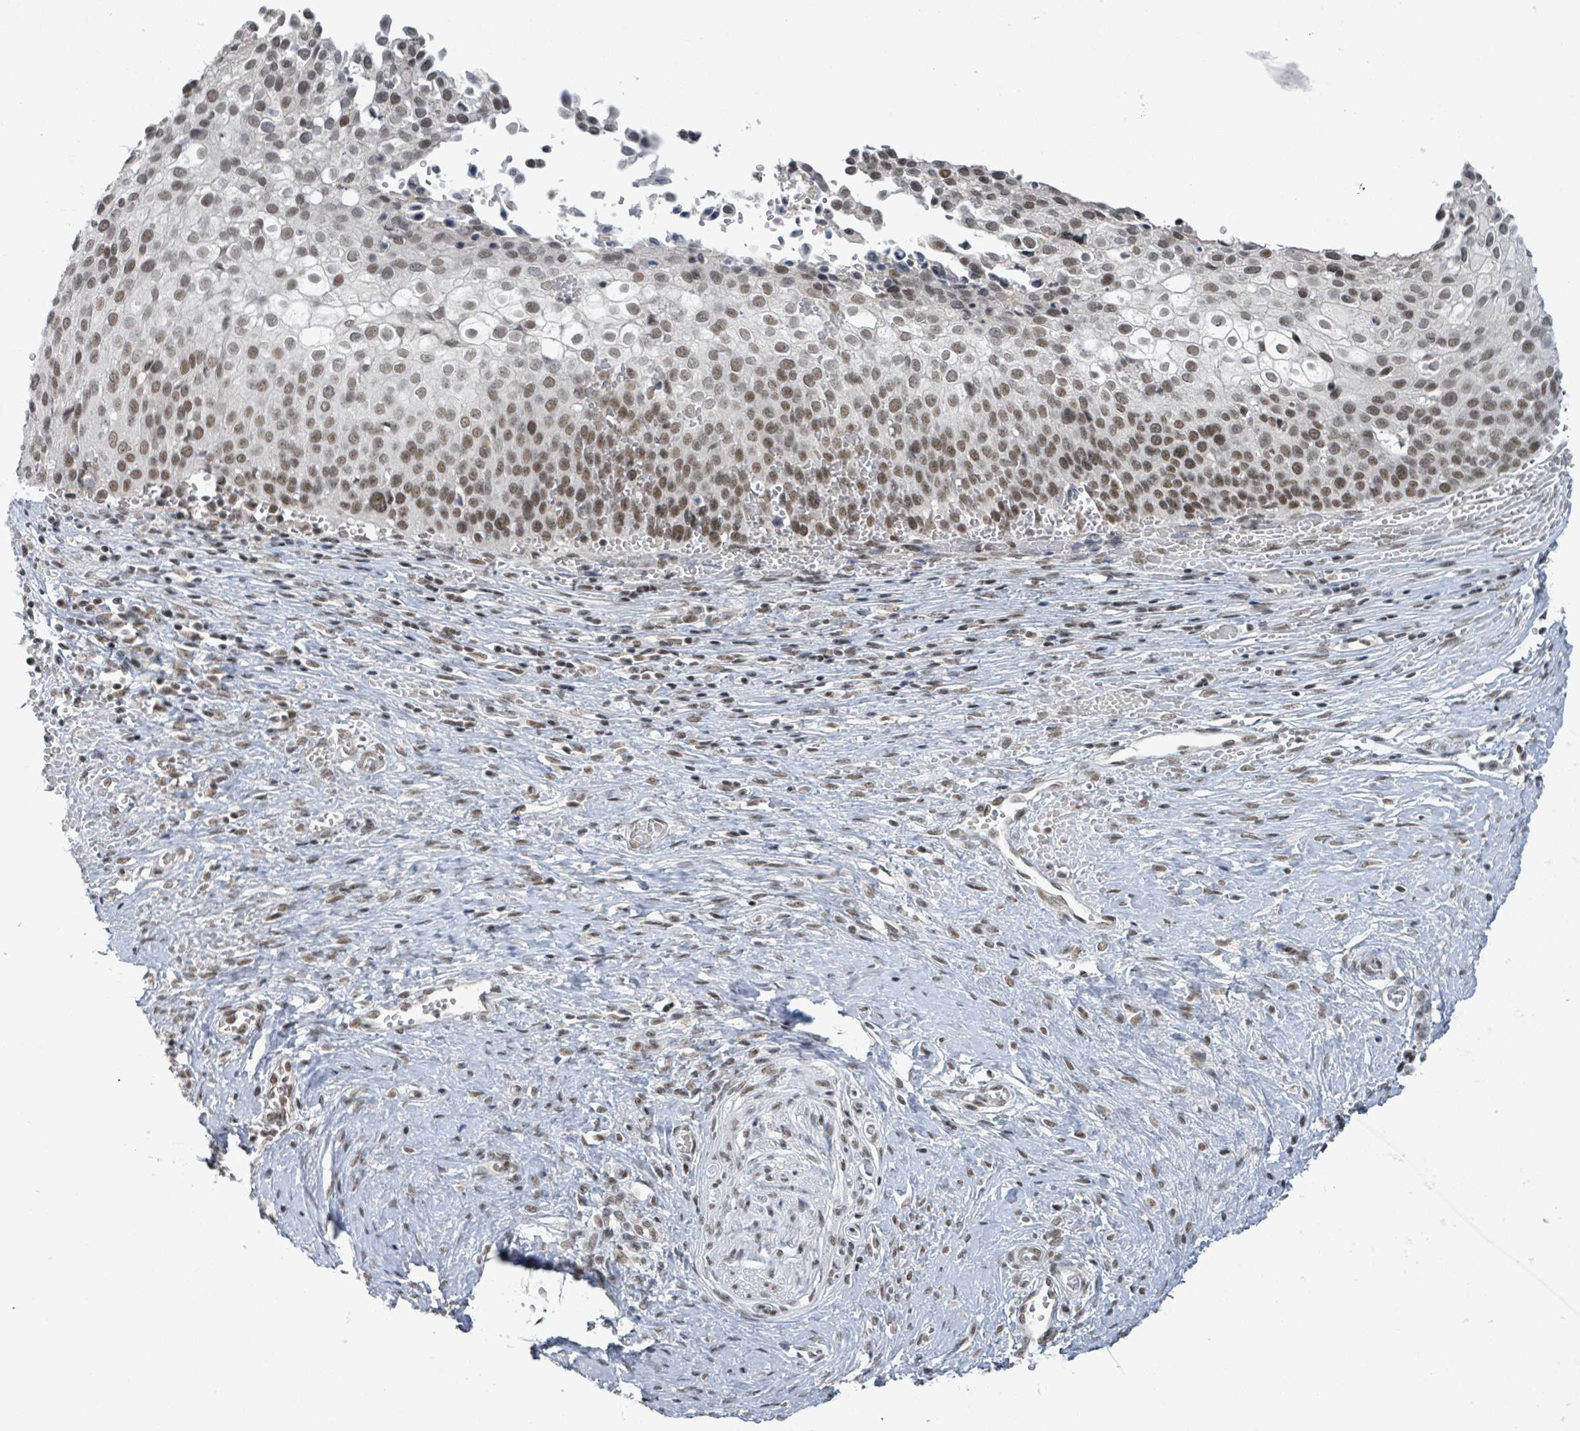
{"staining": {"intensity": "weak", "quantity": ">75%", "location": "nuclear"}, "tissue": "cervical cancer", "cell_type": "Tumor cells", "image_type": "cancer", "snomed": [{"axis": "morphology", "description": "Squamous cell carcinoma, NOS"}, {"axis": "topography", "description": "Cervix"}], "caption": "This is a micrograph of immunohistochemistry (IHC) staining of cervical cancer (squamous cell carcinoma), which shows weak expression in the nuclear of tumor cells.", "gene": "BANP", "patient": {"sex": "female", "age": 44}}